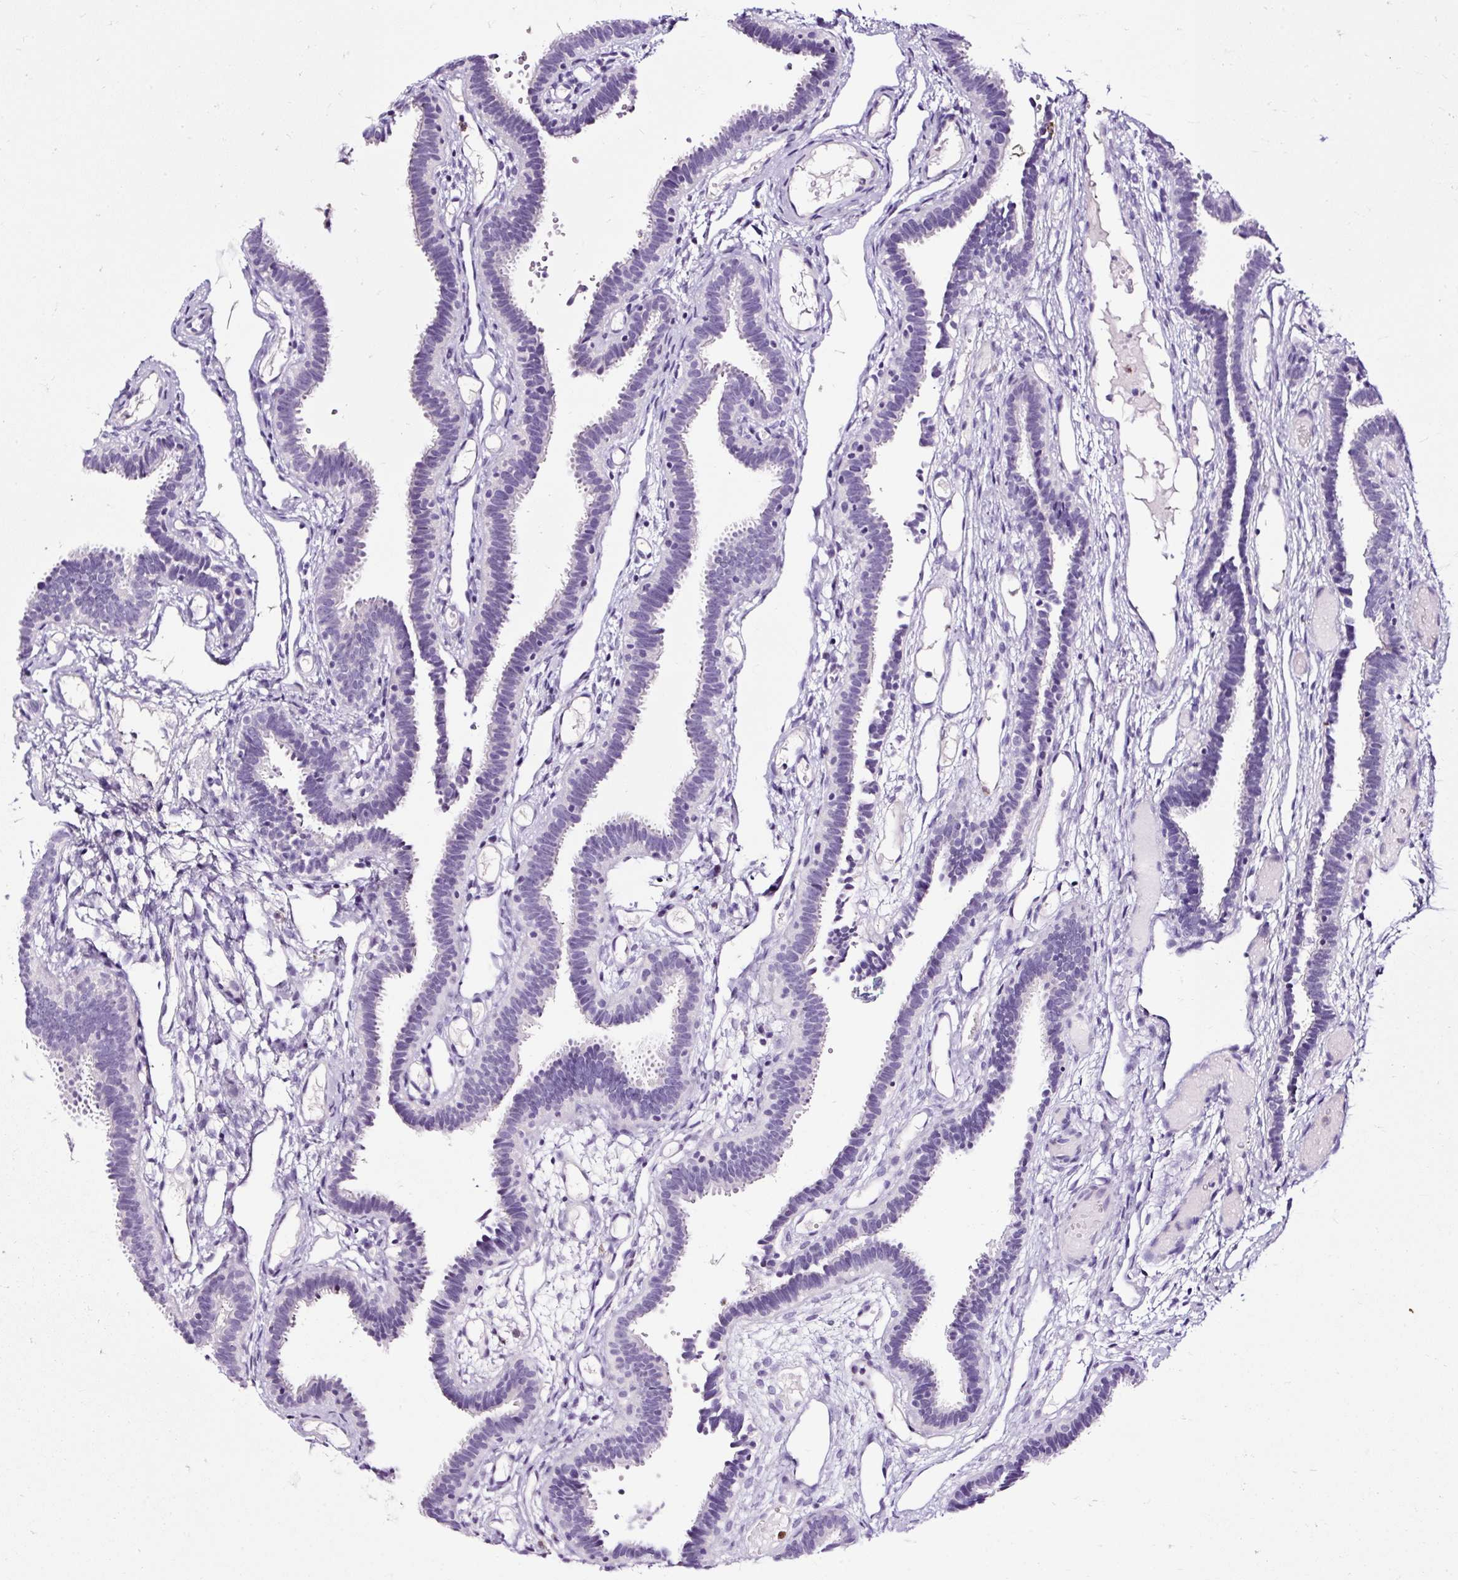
{"staining": {"intensity": "negative", "quantity": "none", "location": "none"}, "tissue": "fallopian tube", "cell_type": "Glandular cells", "image_type": "normal", "snomed": [{"axis": "morphology", "description": "Normal tissue, NOS"}, {"axis": "topography", "description": "Fallopian tube"}], "caption": "The histopathology image displays no staining of glandular cells in normal fallopian tube. (Stains: DAB immunohistochemistry (IHC) with hematoxylin counter stain, Microscopy: brightfield microscopy at high magnification).", "gene": "SLC7A8", "patient": {"sex": "female", "age": 37}}